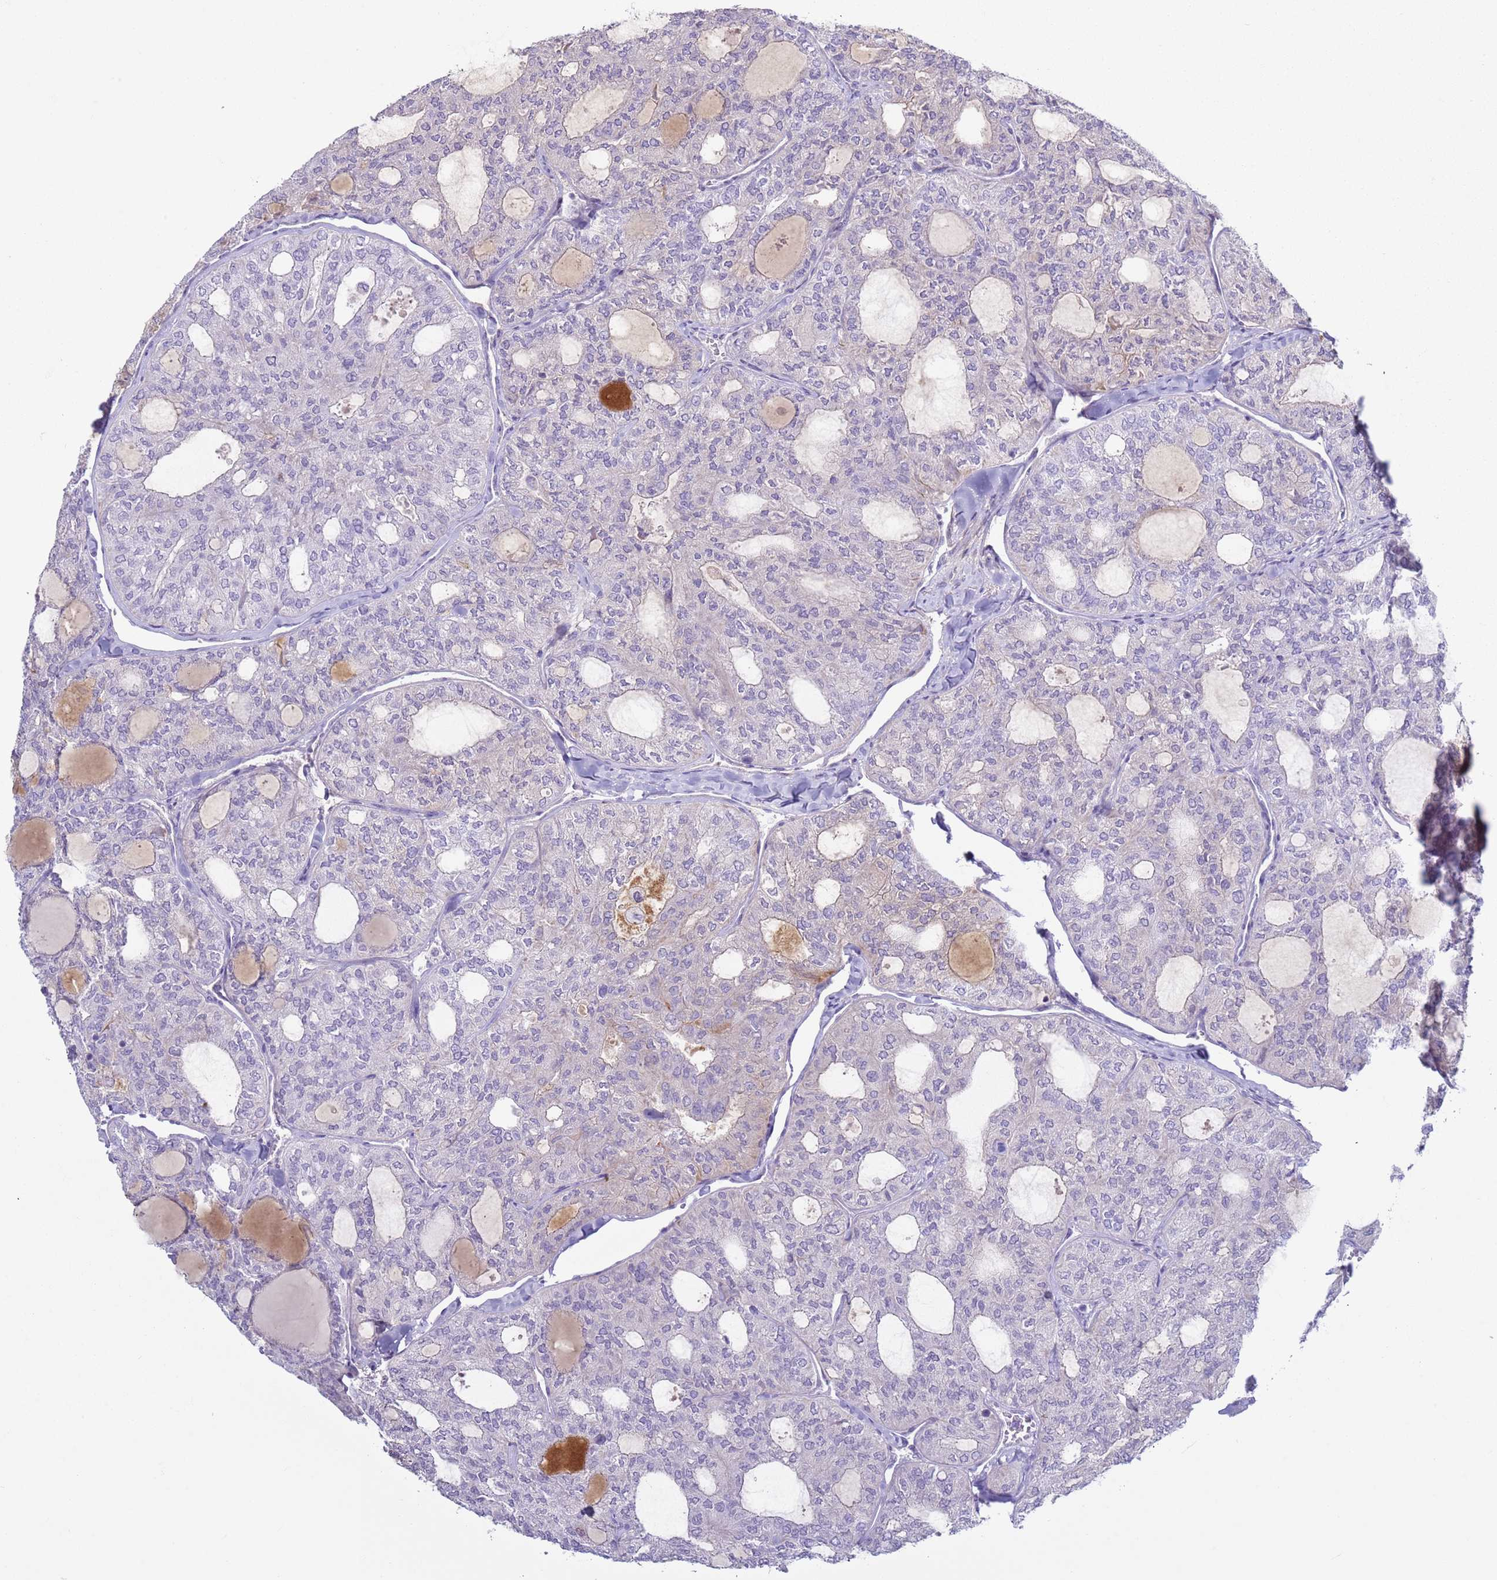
{"staining": {"intensity": "negative", "quantity": "none", "location": "none"}, "tissue": "thyroid cancer", "cell_type": "Tumor cells", "image_type": "cancer", "snomed": [{"axis": "morphology", "description": "Follicular adenoma carcinoma, NOS"}, {"axis": "topography", "description": "Thyroid gland"}], "caption": "Immunohistochemistry (IHC) micrograph of neoplastic tissue: thyroid follicular adenoma carcinoma stained with DAB demonstrates no significant protein expression in tumor cells.", "gene": "NPAP1", "patient": {"sex": "male", "age": 75}}